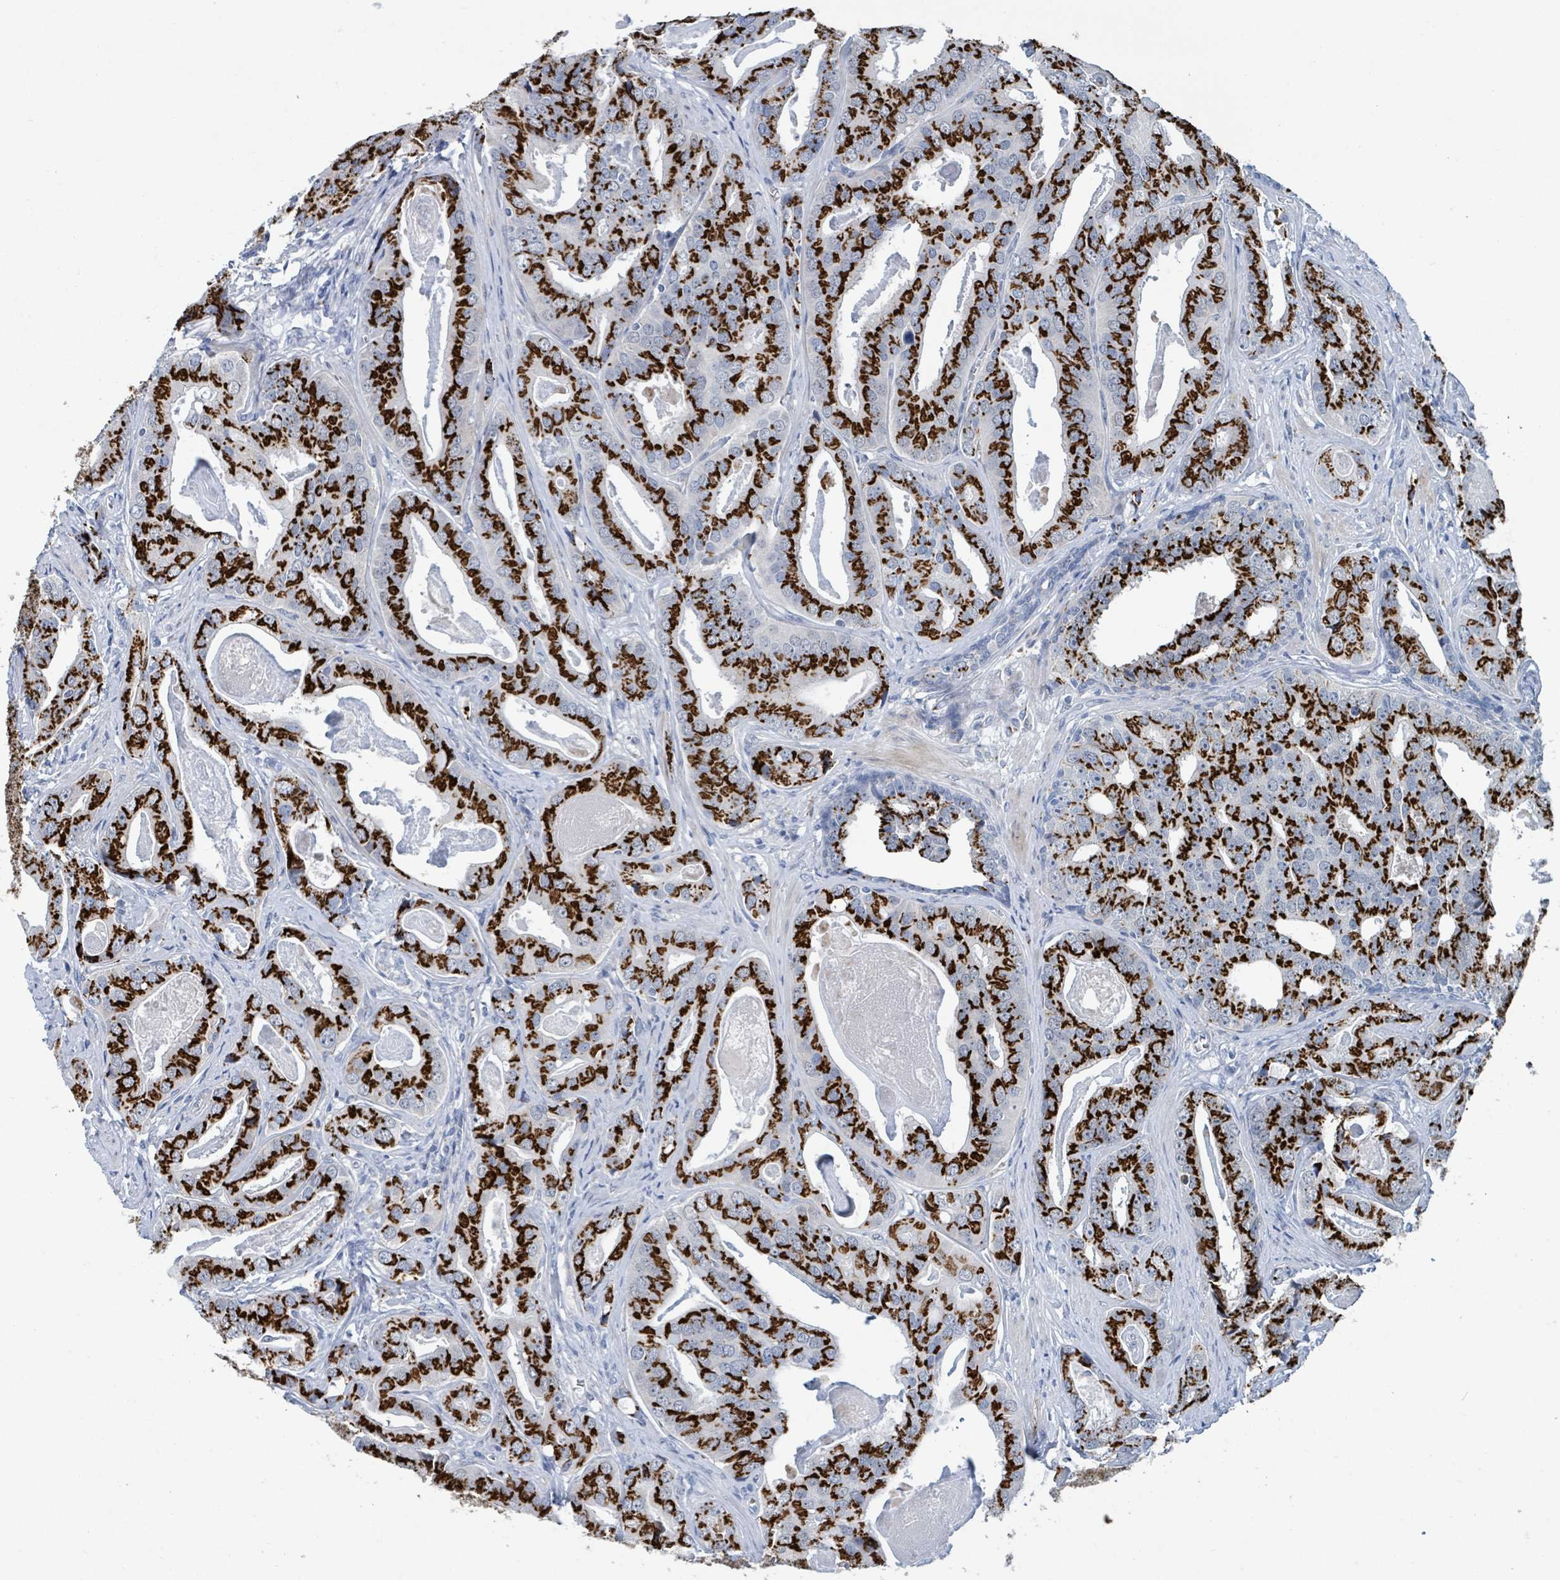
{"staining": {"intensity": "strong", "quantity": ">75%", "location": "cytoplasmic/membranous"}, "tissue": "prostate cancer", "cell_type": "Tumor cells", "image_type": "cancer", "snomed": [{"axis": "morphology", "description": "Adenocarcinoma, High grade"}, {"axis": "topography", "description": "Prostate"}], "caption": "Strong cytoplasmic/membranous expression is appreciated in about >75% of tumor cells in prostate cancer.", "gene": "DCAF5", "patient": {"sex": "male", "age": 71}}